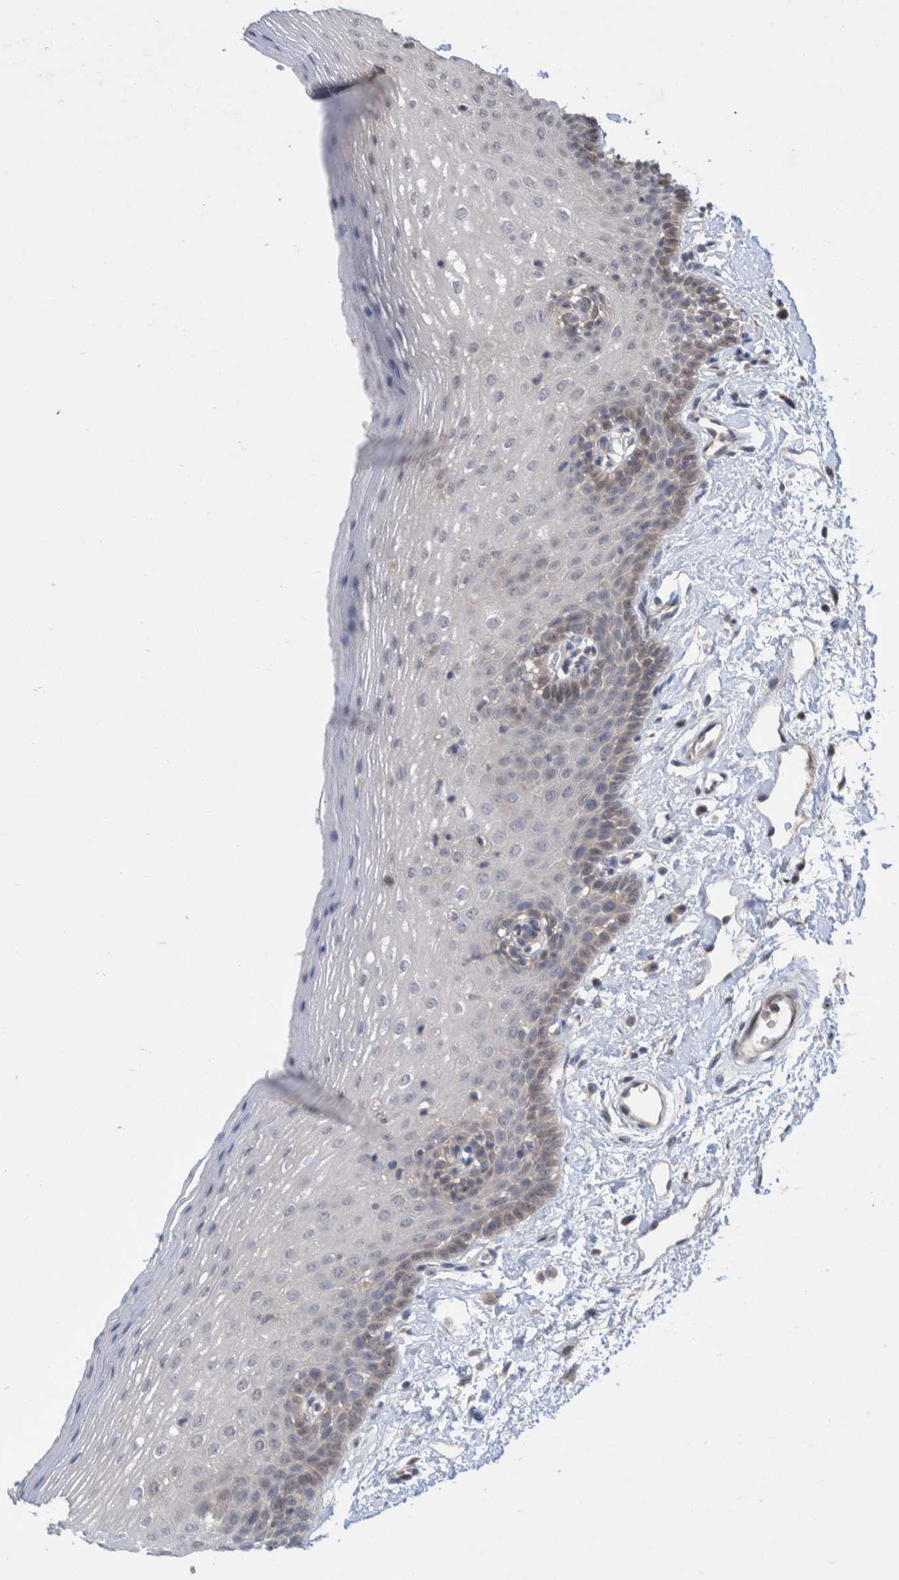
{"staining": {"intensity": "weak", "quantity": "<25%", "location": "cytoplasmic/membranous"}, "tissue": "oral mucosa", "cell_type": "Squamous epithelial cells", "image_type": "normal", "snomed": [{"axis": "morphology", "description": "Normal tissue, NOS"}, {"axis": "topography", "description": "Oral tissue"}], "caption": "Immunohistochemical staining of benign oral mucosa demonstrates no significant positivity in squamous epithelial cells.", "gene": "PLPBP", "patient": {"sex": "male", "age": 66}}